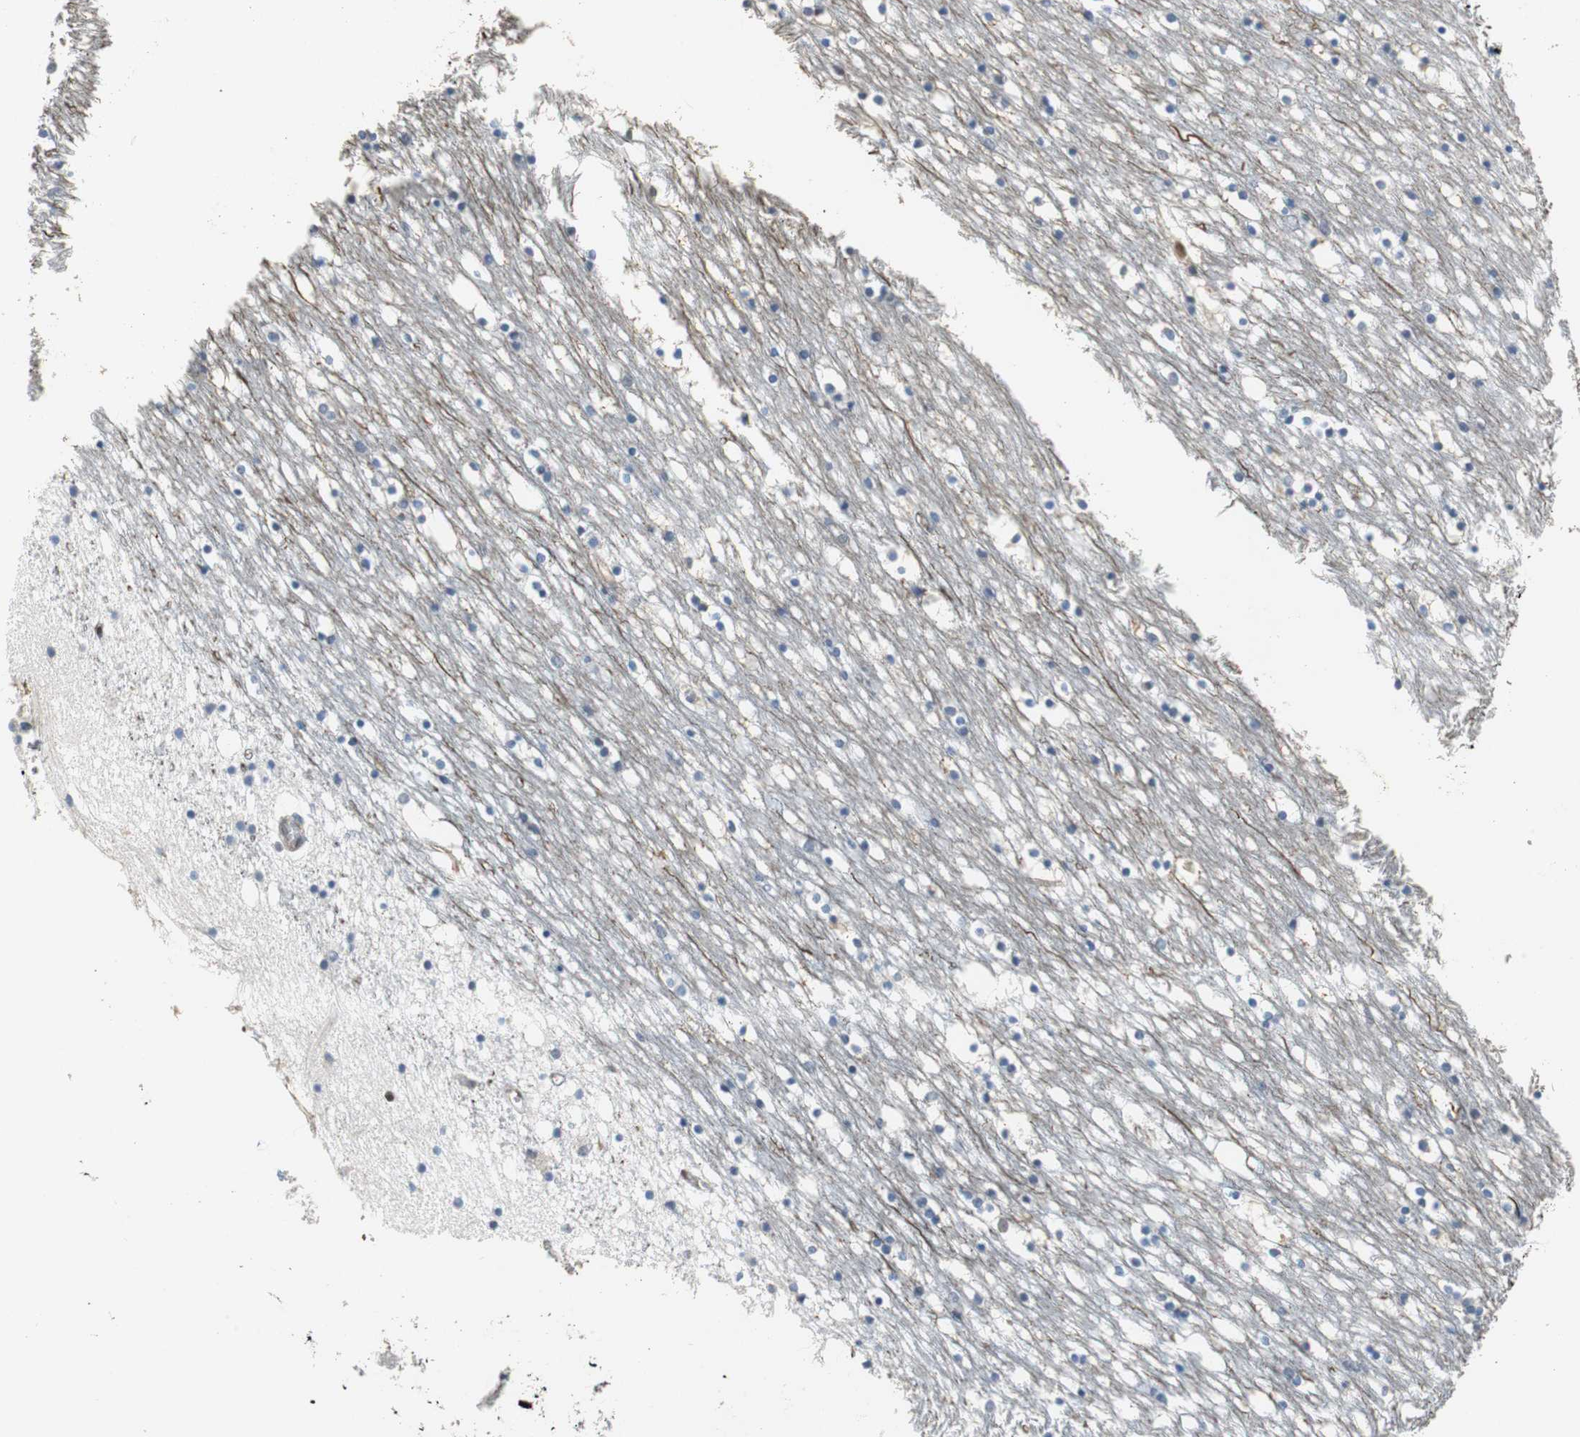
{"staining": {"intensity": "negative", "quantity": "none", "location": "none"}, "tissue": "caudate", "cell_type": "Glial cells", "image_type": "normal", "snomed": [{"axis": "morphology", "description": "Normal tissue, NOS"}, {"axis": "topography", "description": "Lateral ventricle wall"}], "caption": "This photomicrograph is of normal caudate stained with immunohistochemistry (IHC) to label a protein in brown with the nuclei are counter-stained blue. There is no expression in glial cells. (DAB (3,3'-diaminobenzidine) immunohistochemistry visualized using brightfield microscopy, high magnification).", "gene": "GSDMD", "patient": {"sex": "male", "age": 45}}